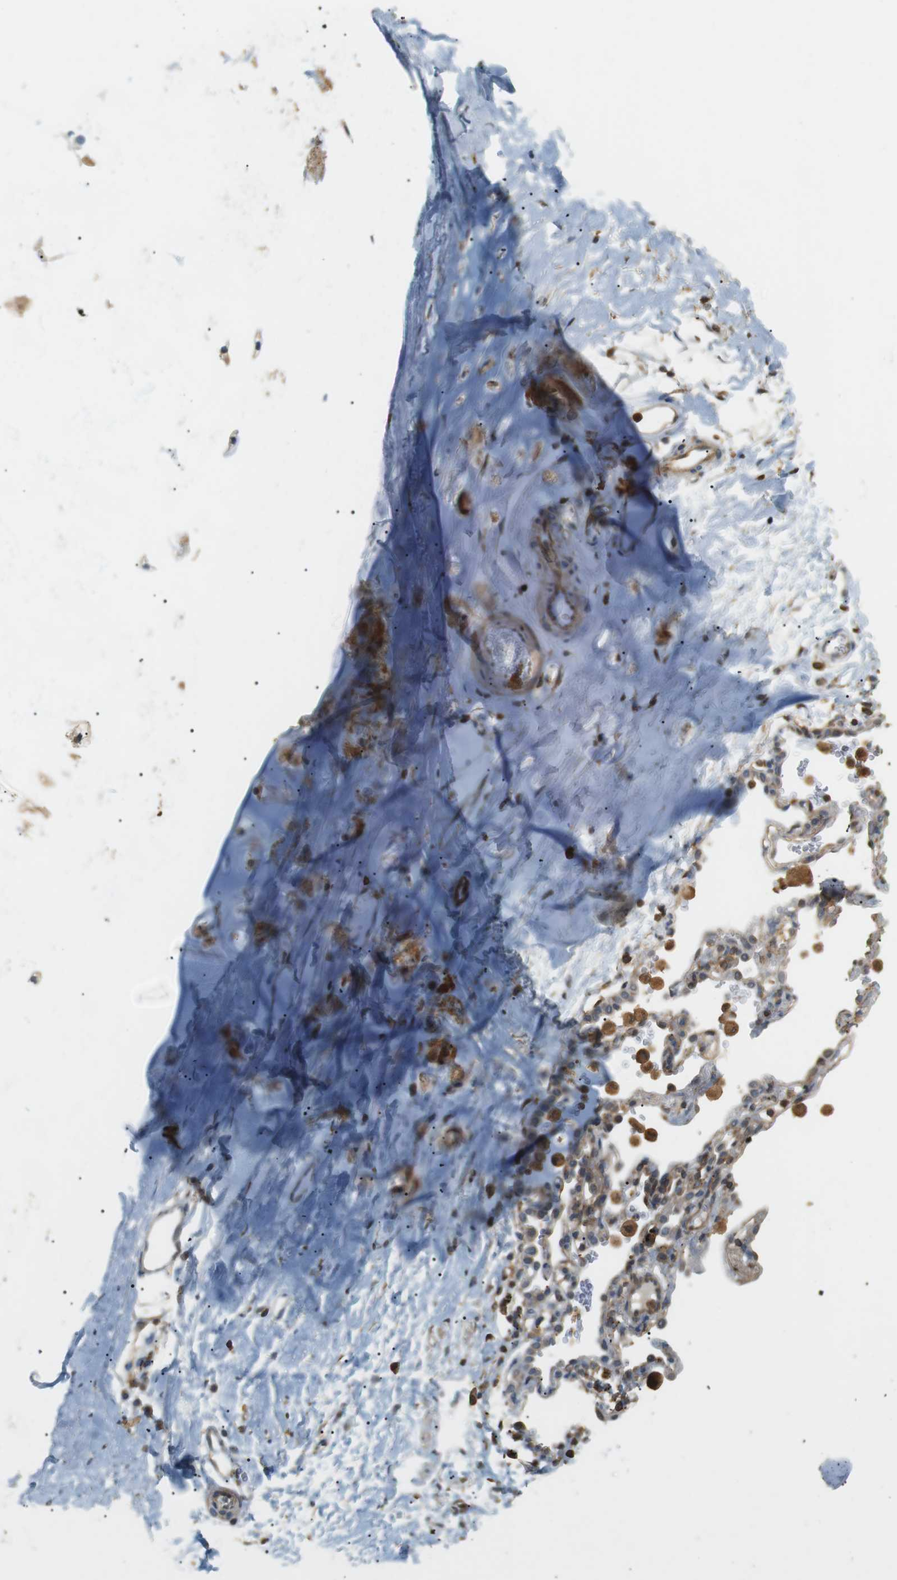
{"staining": {"intensity": "moderate", "quantity": ">75%", "location": "cytoplasmic/membranous,nuclear"}, "tissue": "adipose tissue", "cell_type": "Adipocytes", "image_type": "normal", "snomed": [{"axis": "morphology", "description": "Normal tissue, NOS"}, {"axis": "topography", "description": "Cartilage tissue"}, {"axis": "topography", "description": "Bronchus"}], "caption": "Immunohistochemistry (IHC) photomicrograph of unremarkable adipose tissue stained for a protein (brown), which demonstrates medium levels of moderate cytoplasmic/membranous,nuclear positivity in approximately >75% of adipocytes.", "gene": "P2RY1", "patient": {"sex": "female", "age": 53}}